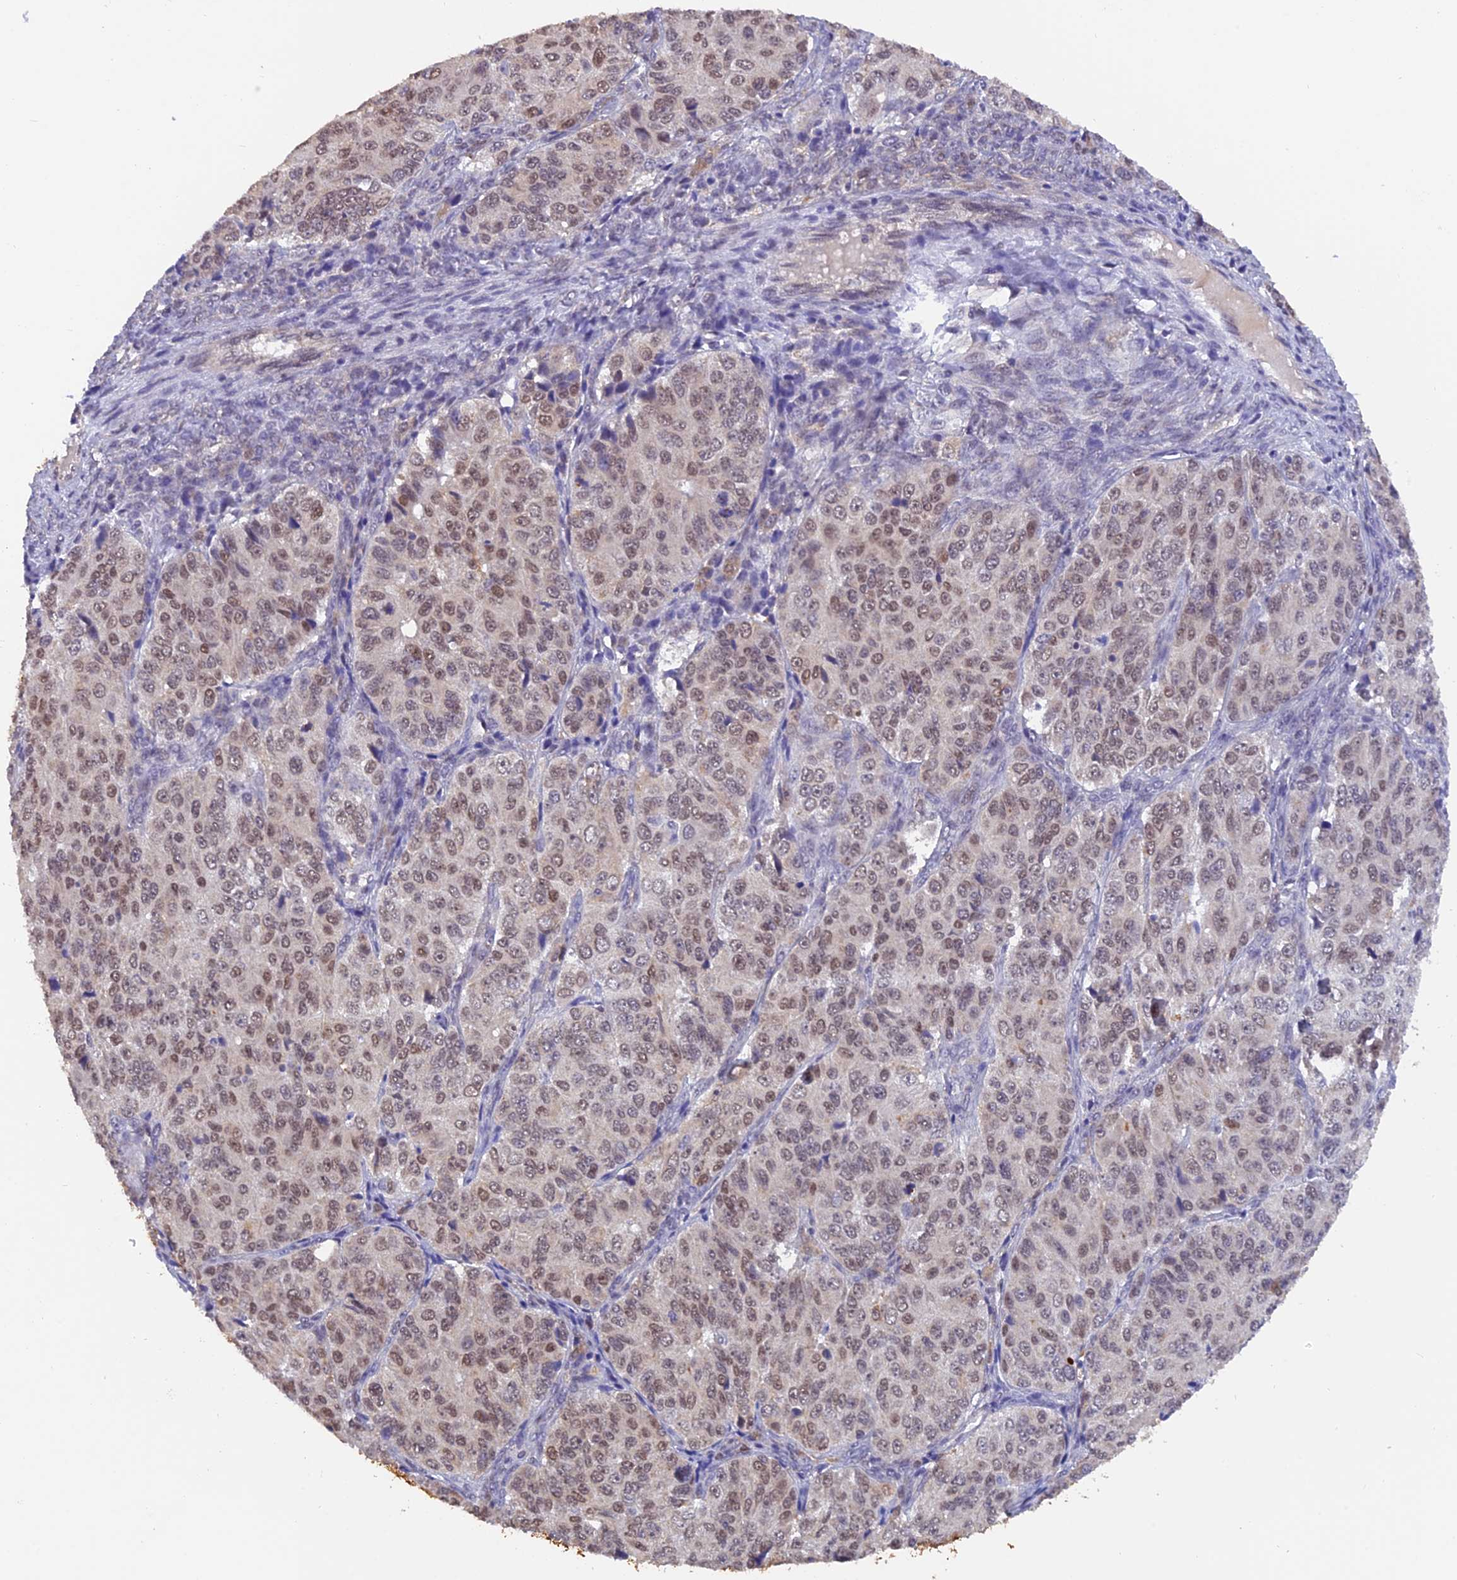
{"staining": {"intensity": "moderate", "quantity": ">75%", "location": "nuclear"}, "tissue": "ovarian cancer", "cell_type": "Tumor cells", "image_type": "cancer", "snomed": [{"axis": "morphology", "description": "Carcinoma, endometroid"}, {"axis": "topography", "description": "Ovary"}], "caption": "Protein staining of endometroid carcinoma (ovarian) tissue shows moderate nuclear expression in approximately >75% of tumor cells.", "gene": "MNS1", "patient": {"sex": "female", "age": 51}}